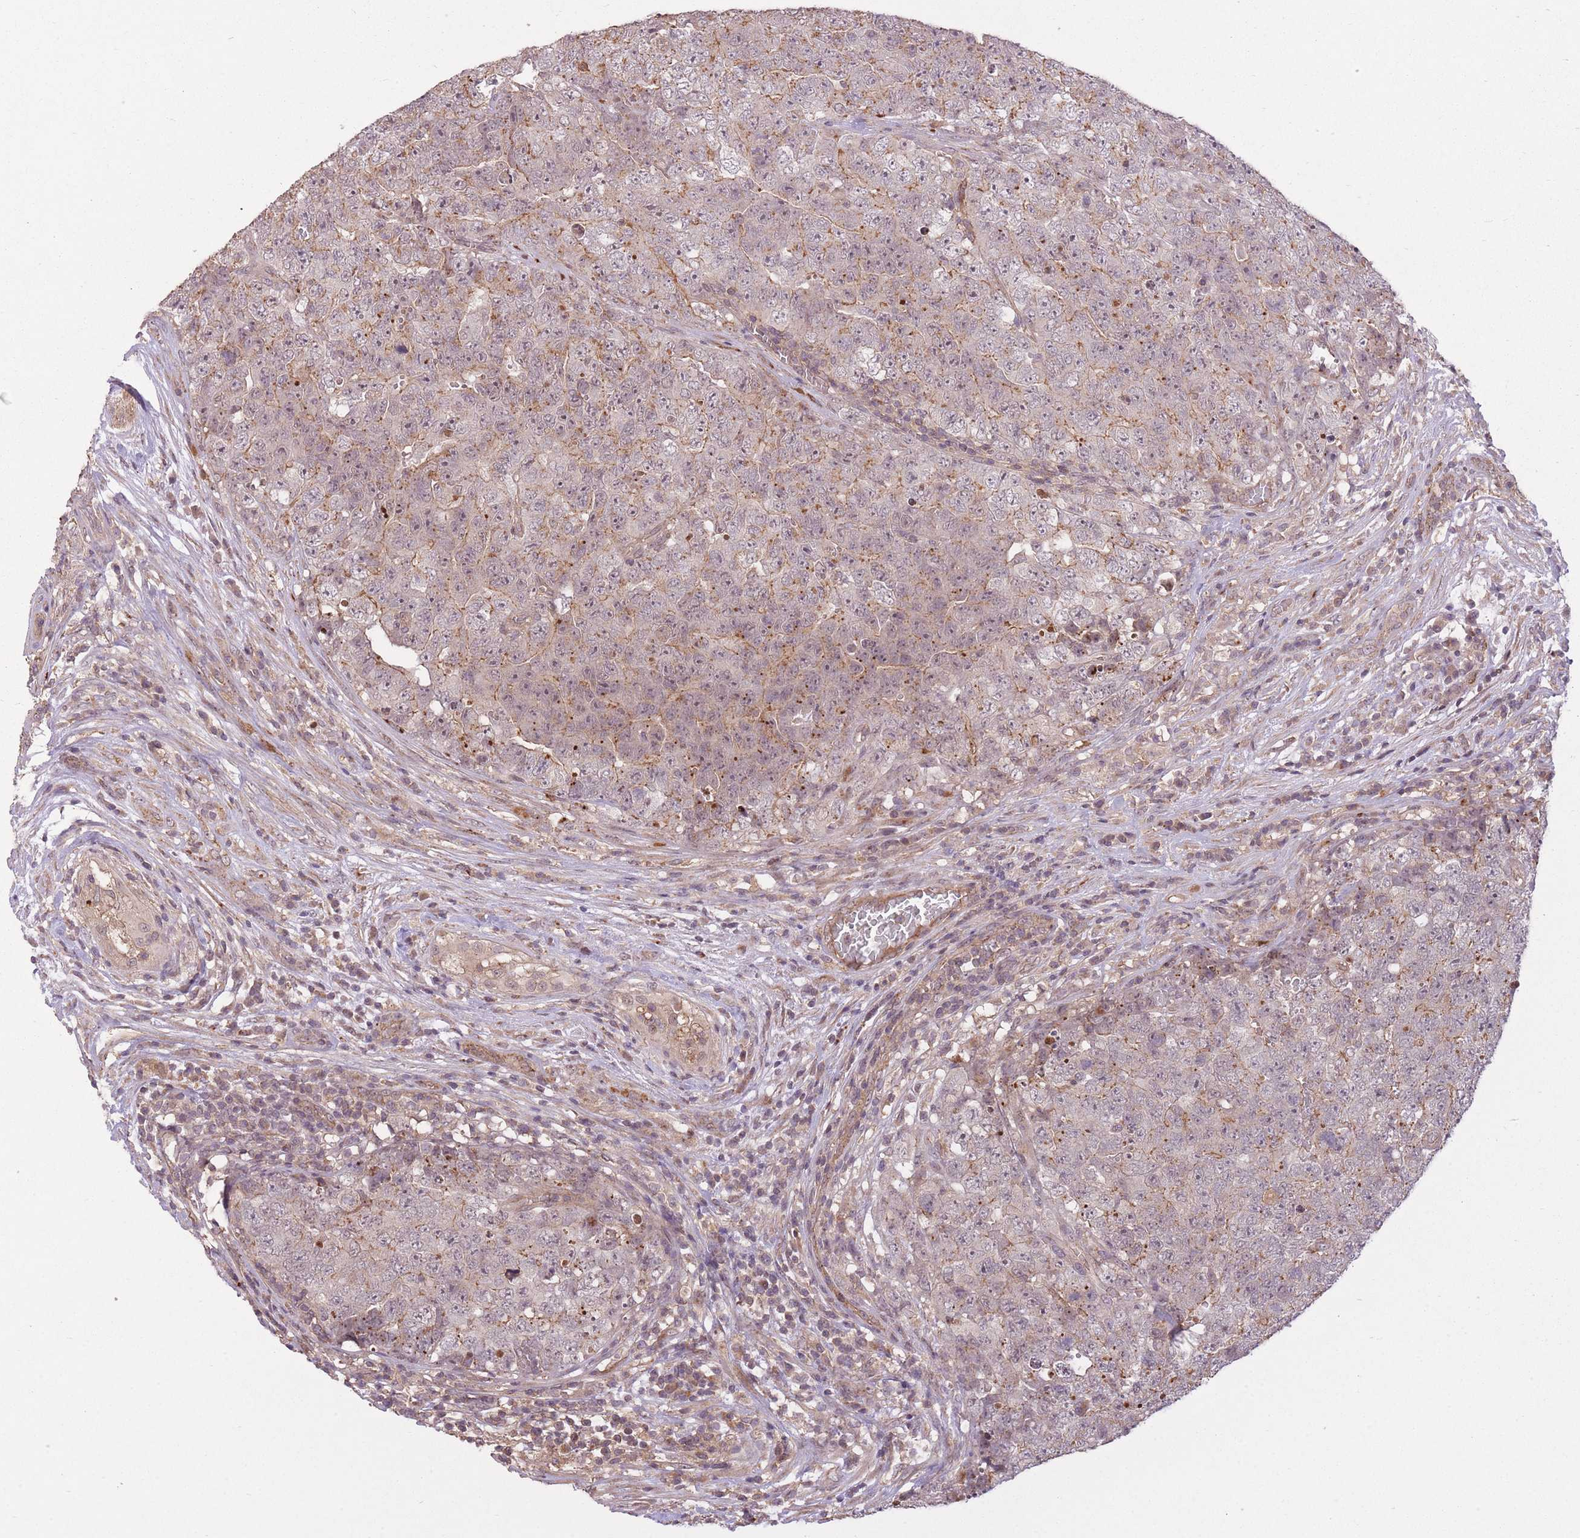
{"staining": {"intensity": "weak", "quantity": "25%-75%", "location": "cytoplasmic/membranous,nuclear"}, "tissue": "testis cancer", "cell_type": "Tumor cells", "image_type": "cancer", "snomed": [{"axis": "morphology", "description": "Seminoma, NOS"}, {"axis": "morphology", "description": "Teratoma, malignant, NOS"}, {"axis": "topography", "description": "Testis"}], "caption": "Approximately 25%-75% of tumor cells in human teratoma (malignant) (testis) show weak cytoplasmic/membranous and nuclear protein staining as visualized by brown immunohistochemical staining.", "gene": "POLR3F", "patient": {"sex": "male", "age": 34}}